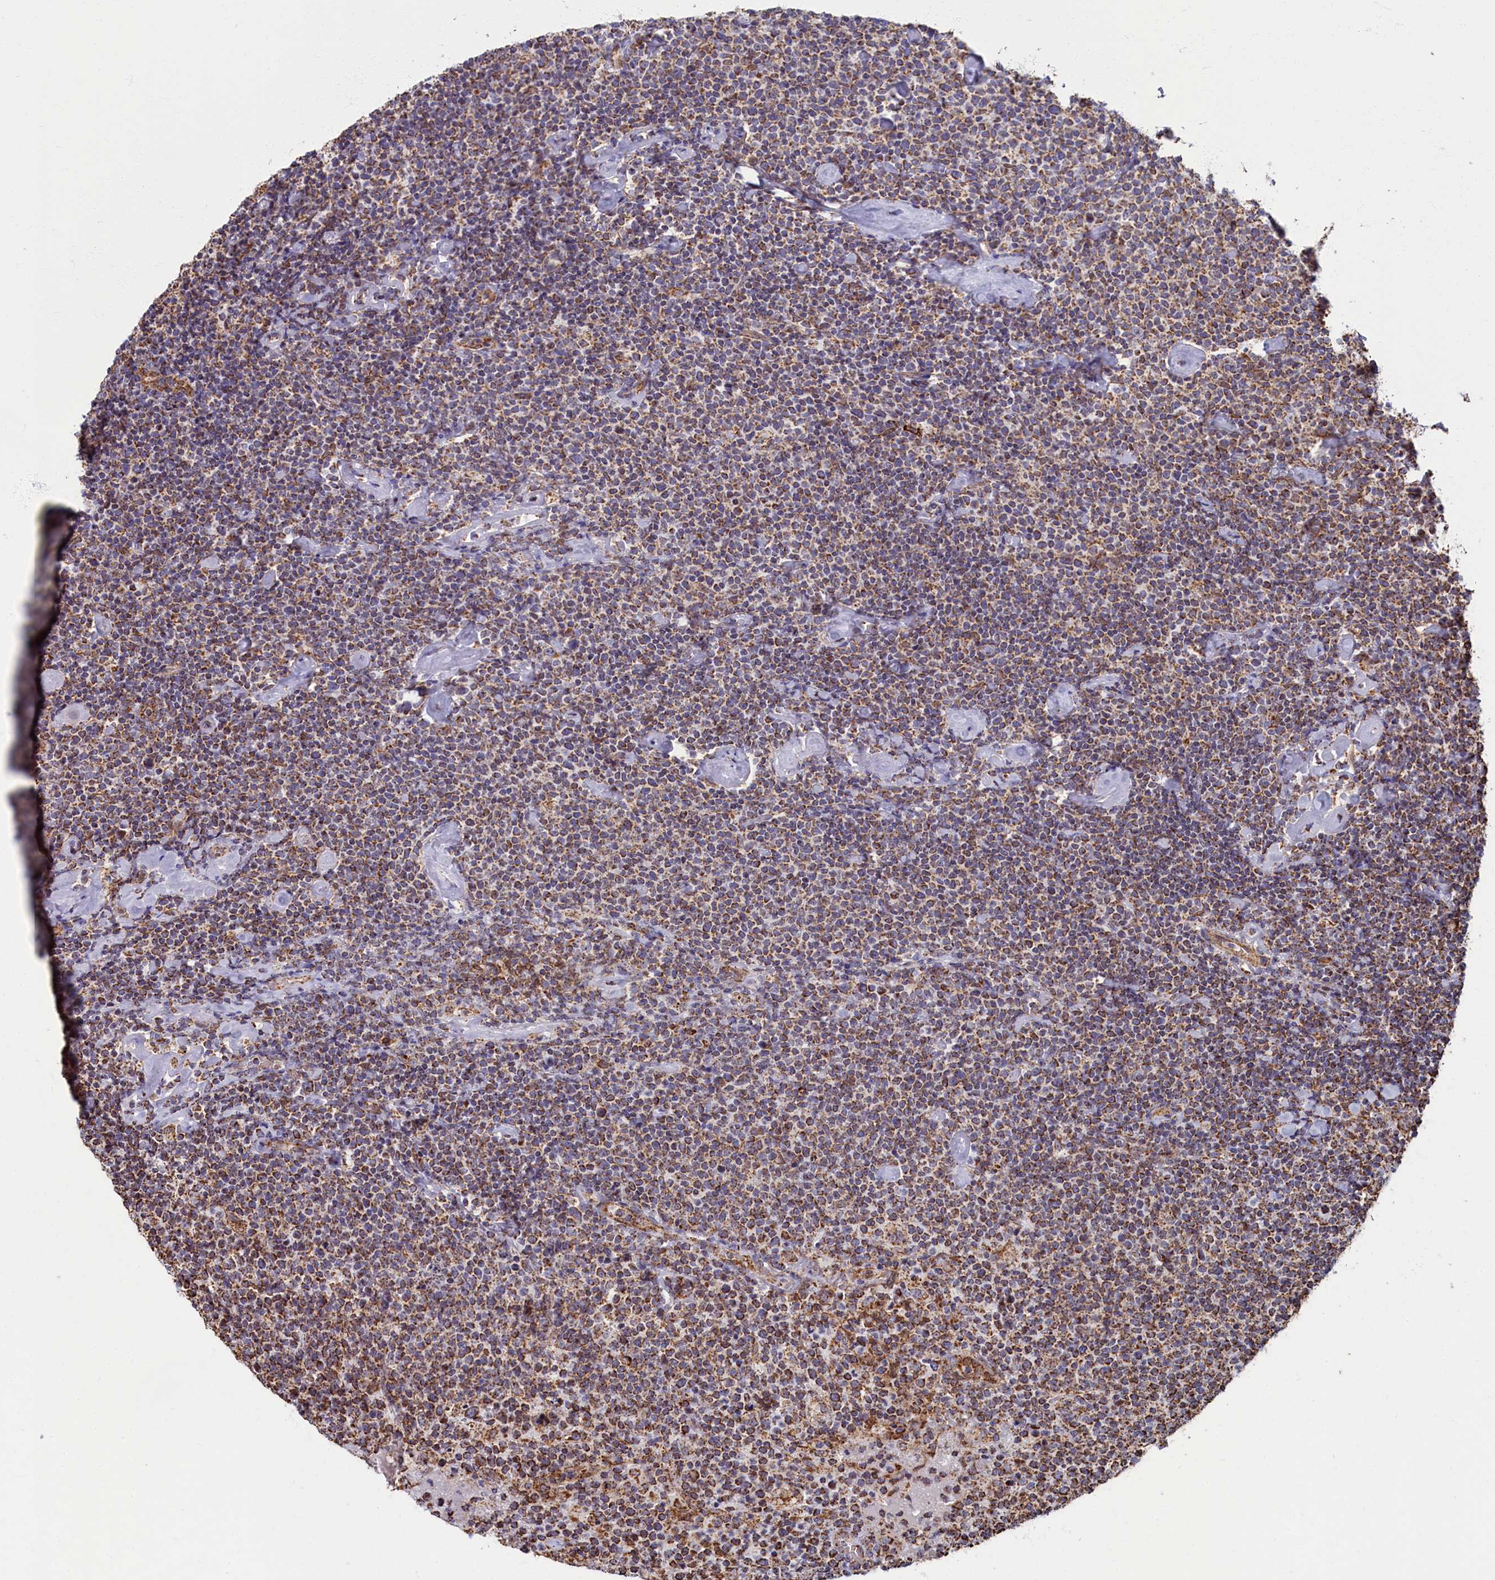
{"staining": {"intensity": "moderate", "quantity": "25%-75%", "location": "cytoplasmic/membranous"}, "tissue": "lymphoma", "cell_type": "Tumor cells", "image_type": "cancer", "snomed": [{"axis": "morphology", "description": "Malignant lymphoma, non-Hodgkin's type, High grade"}, {"axis": "topography", "description": "Lymph node"}], "caption": "Tumor cells exhibit moderate cytoplasmic/membranous staining in about 25%-75% of cells in malignant lymphoma, non-Hodgkin's type (high-grade).", "gene": "SPR", "patient": {"sex": "male", "age": 61}}